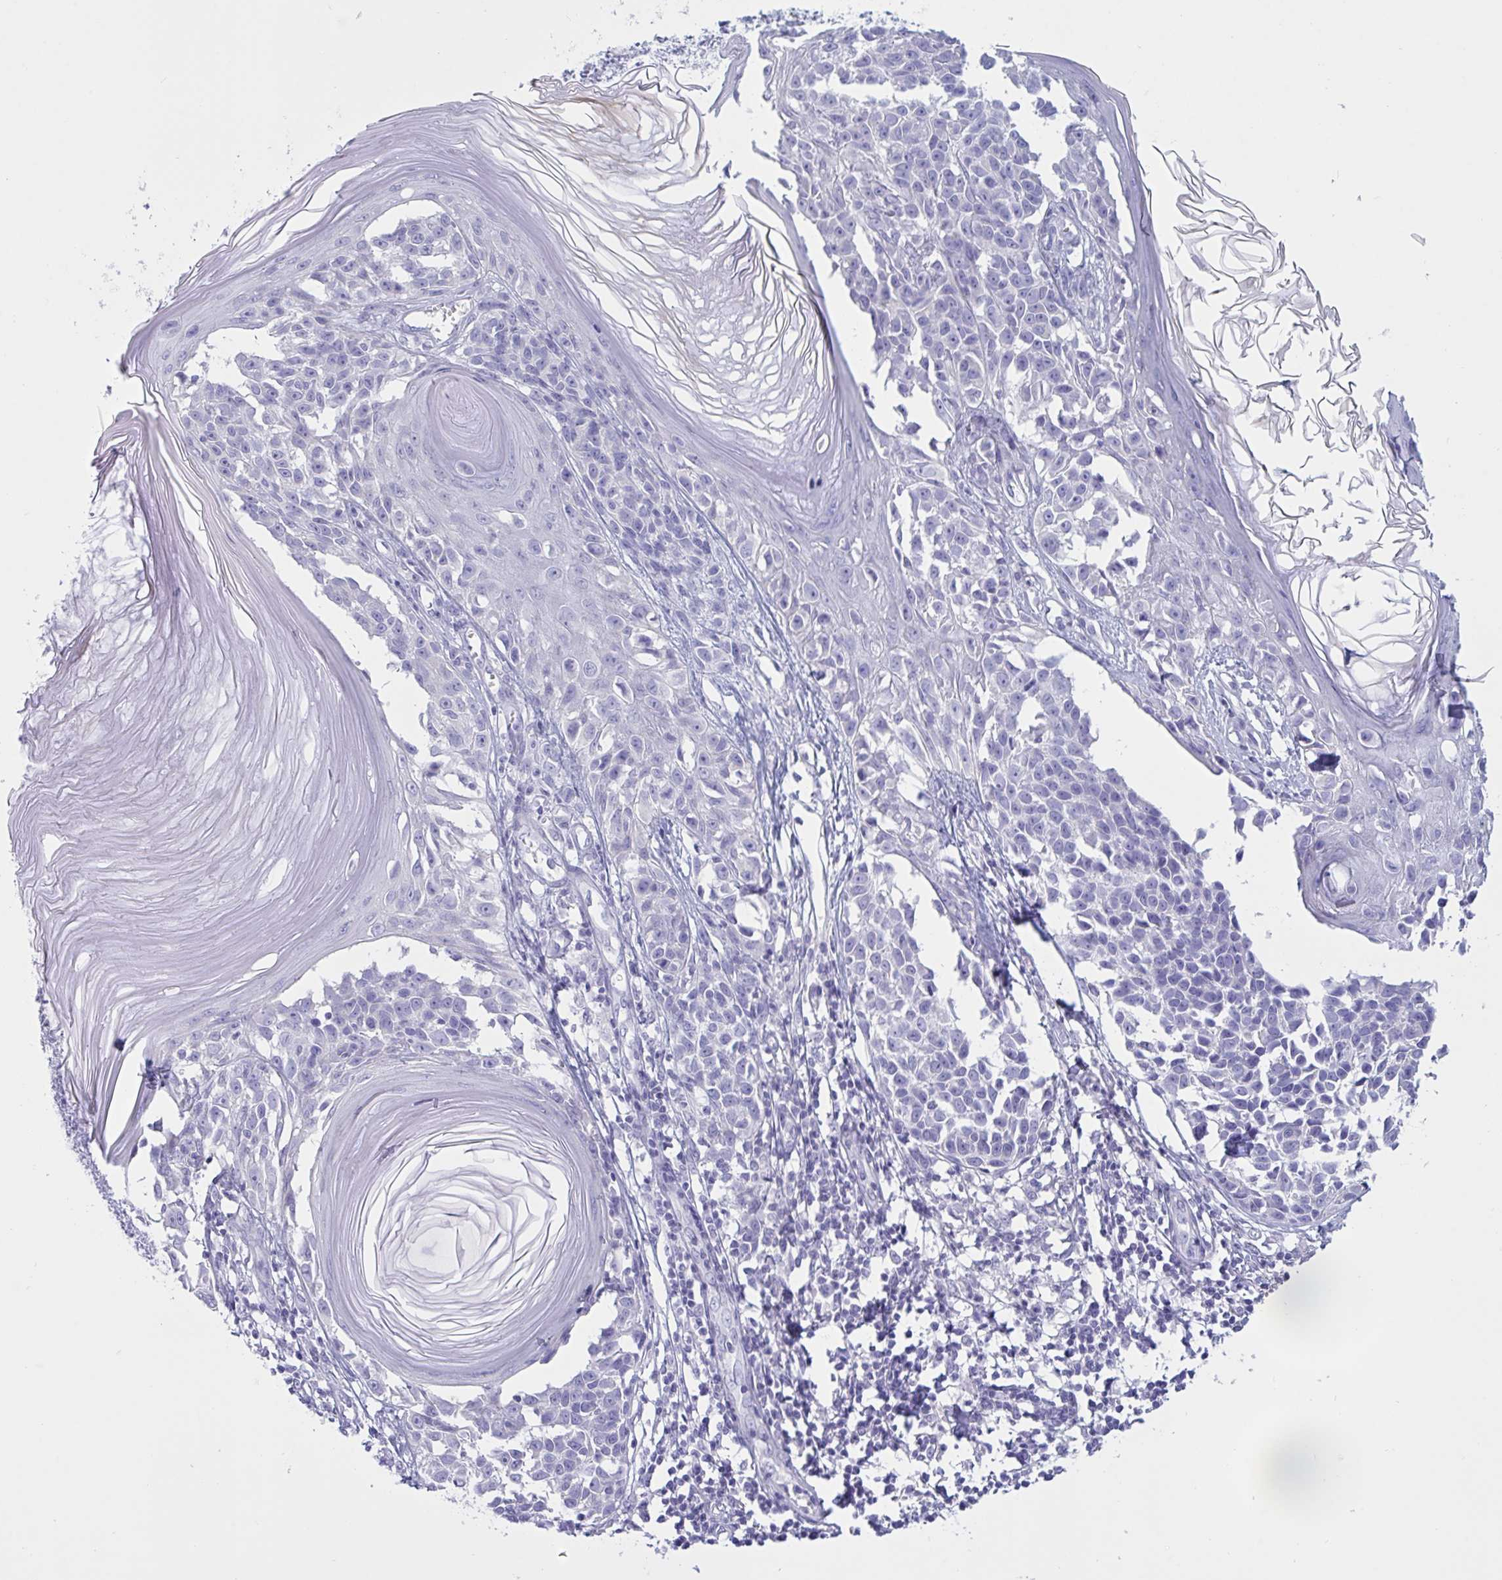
{"staining": {"intensity": "negative", "quantity": "none", "location": "none"}, "tissue": "melanoma", "cell_type": "Tumor cells", "image_type": "cancer", "snomed": [{"axis": "morphology", "description": "Malignant melanoma, NOS"}, {"axis": "topography", "description": "Skin"}], "caption": "Human malignant melanoma stained for a protein using immunohistochemistry (IHC) displays no positivity in tumor cells.", "gene": "OXLD1", "patient": {"sex": "male", "age": 73}}